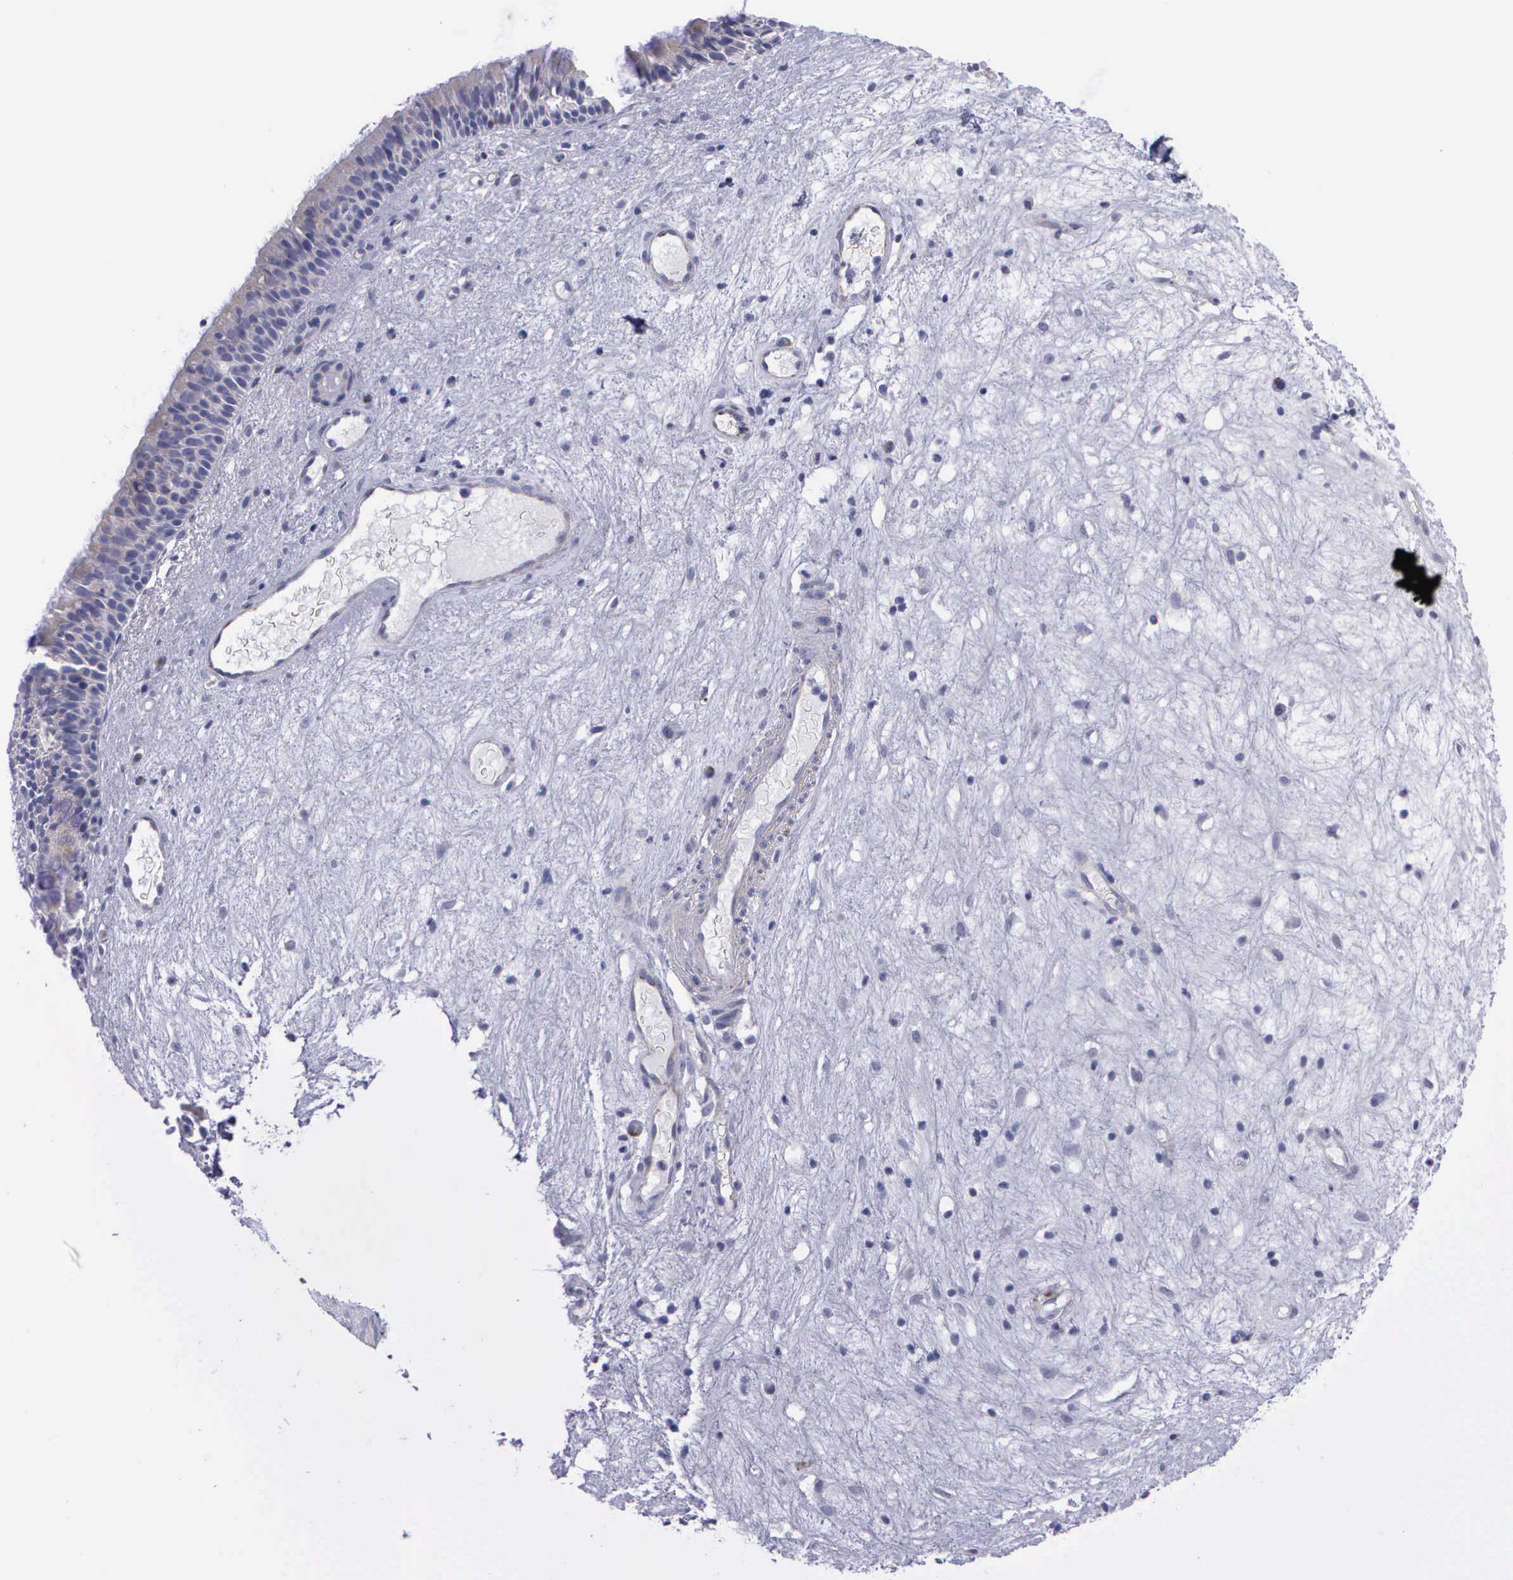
{"staining": {"intensity": "weak", "quantity": "25%-75%", "location": "cytoplasmic/membranous"}, "tissue": "nasopharynx", "cell_type": "Respiratory epithelial cells", "image_type": "normal", "snomed": [{"axis": "morphology", "description": "Normal tissue, NOS"}, {"axis": "topography", "description": "Nasopharynx"}], "caption": "Weak cytoplasmic/membranous staining for a protein is appreciated in about 25%-75% of respiratory epithelial cells of unremarkable nasopharynx using immunohistochemistry (IHC).", "gene": "SYNJ2BP", "patient": {"sex": "female", "age": 78}}